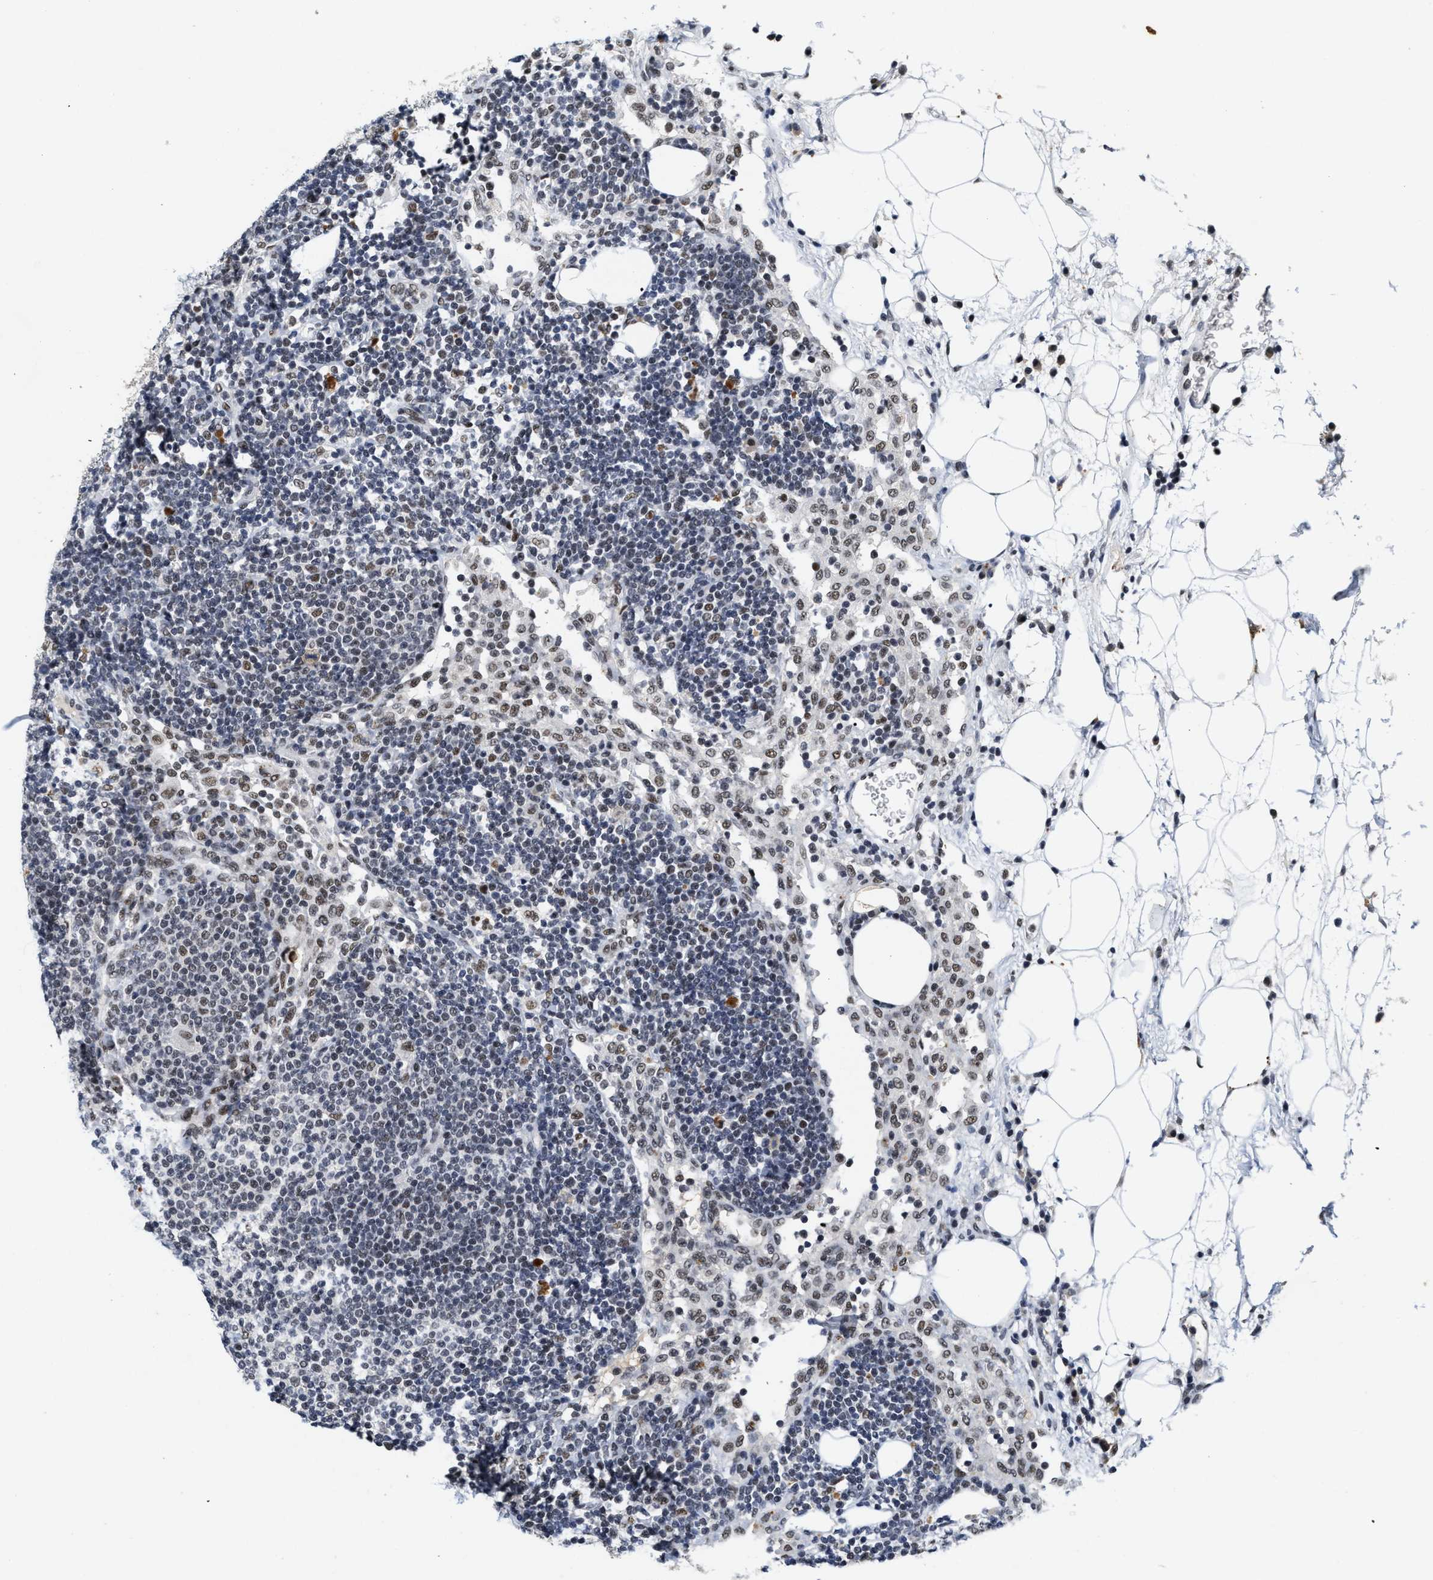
{"staining": {"intensity": "weak", "quantity": "25%-75%", "location": "nuclear"}, "tissue": "lymph node", "cell_type": "Germinal center cells", "image_type": "normal", "snomed": [{"axis": "morphology", "description": "Normal tissue, NOS"}, {"axis": "morphology", "description": "Carcinoid, malignant, NOS"}, {"axis": "topography", "description": "Lymph node"}], "caption": "High-magnification brightfield microscopy of benign lymph node stained with DAB (3,3'-diaminobenzidine) (brown) and counterstained with hematoxylin (blue). germinal center cells exhibit weak nuclear expression is seen in approximately25%-75% of cells.", "gene": "INIP", "patient": {"sex": "male", "age": 47}}